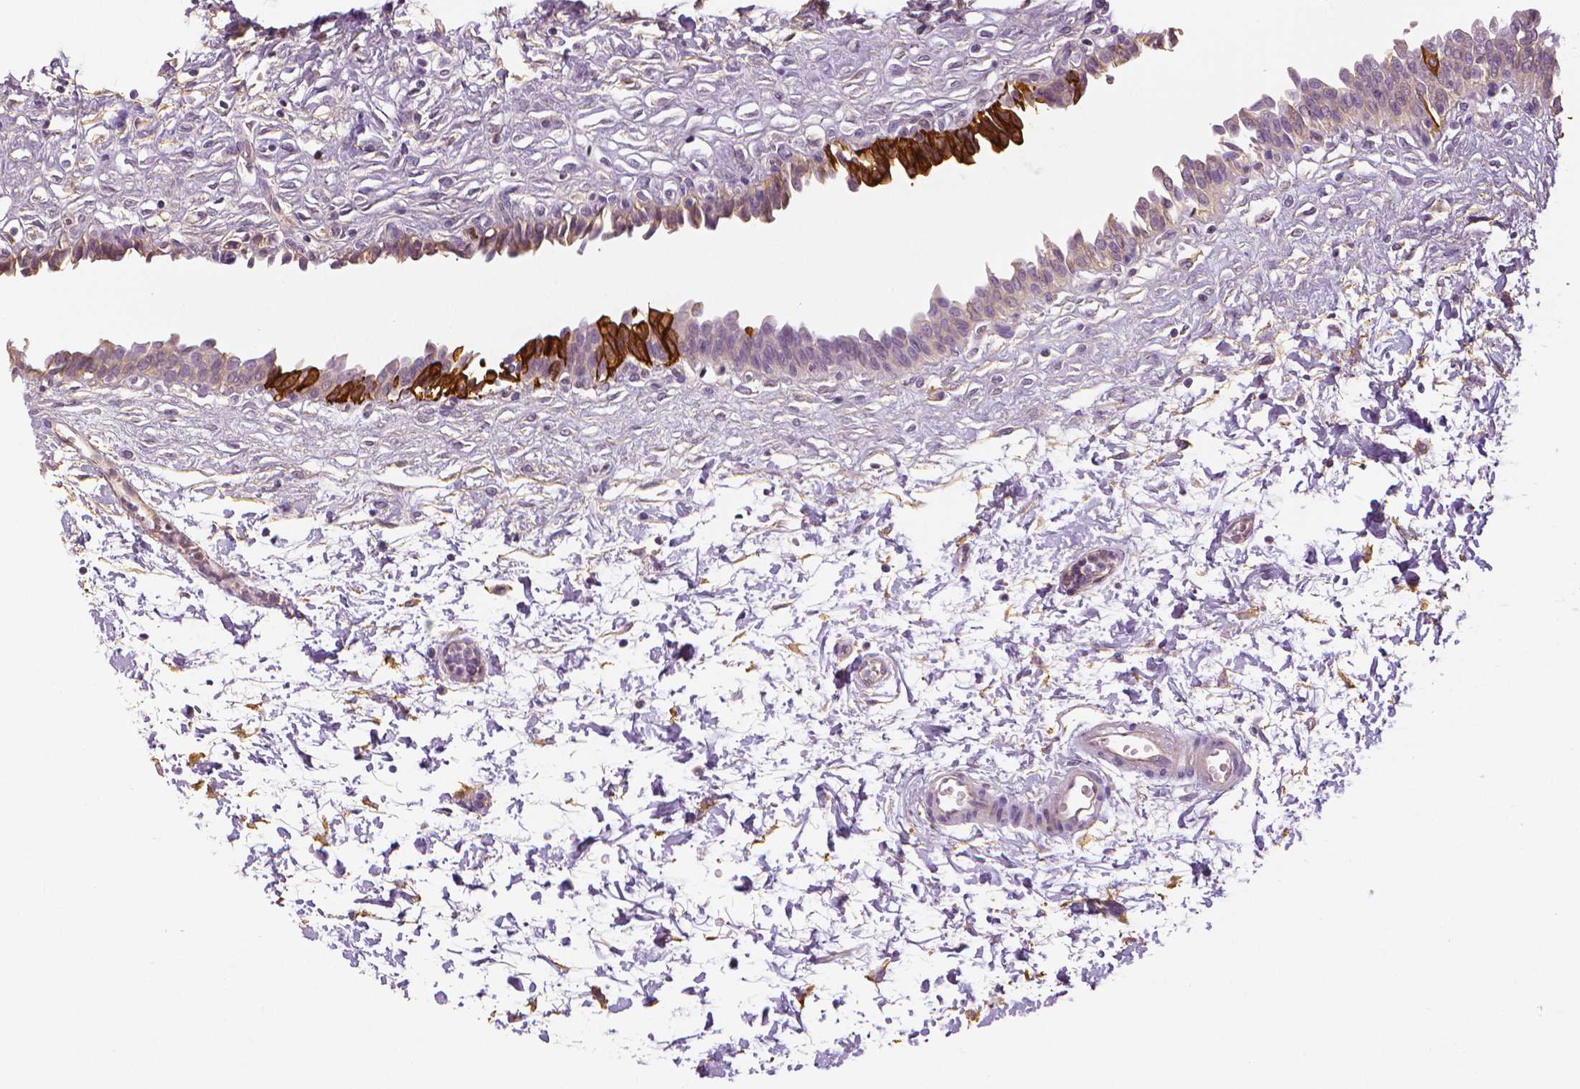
{"staining": {"intensity": "strong", "quantity": "25%-75%", "location": "cytoplasmic/membranous"}, "tissue": "urinary bladder", "cell_type": "Urothelial cells", "image_type": "normal", "snomed": [{"axis": "morphology", "description": "Normal tissue, NOS"}, {"axis": "topography", "description": "Urinary bladder"}], "caption": "An image showing strong cytoplasmic/membranous positivity in about 25%-75% of urothelial cells in normal urinary bladder, as visualized by brown immunohistochemical staining.", "gene": "MKI67", "patient": {"sex": "male", "age": 37}}